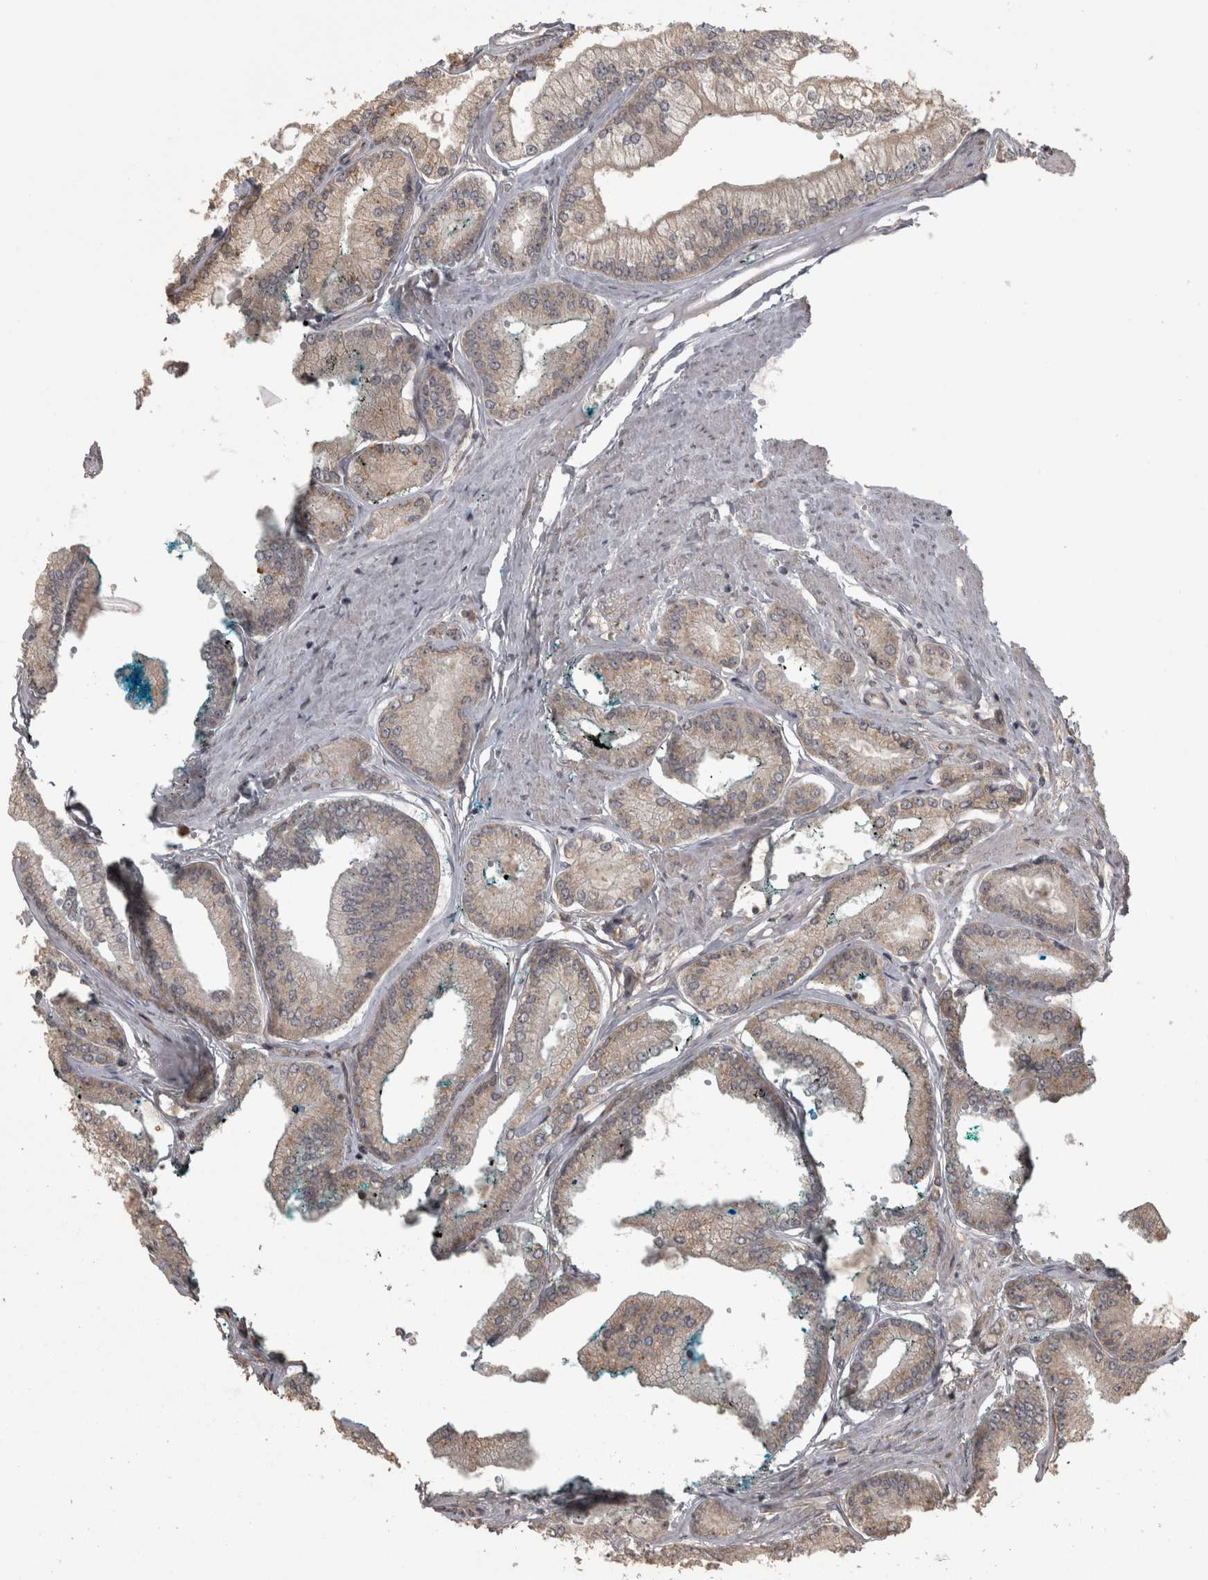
{"staining": {"intensity": "weak", "quantity": "25%-75%", "location": "cytoplasmic/membranous"}, "tissue": "prostate cancer", "cell_type": "Tumor cells", "image_type": "cancer", "snomed": [{"axis": "morphology", "description": "Adenocarcinoma, Low grade"}, {"axis": "topography", "description": "Prostate"}], "caption": "A low amount of weak cytoplasmic/membranous staining is present in approximately 25%-75% of tumor cells in prostate cancer tissue.", "gene": "RAB29", "patient": {"sex": "male", "age": 52}}